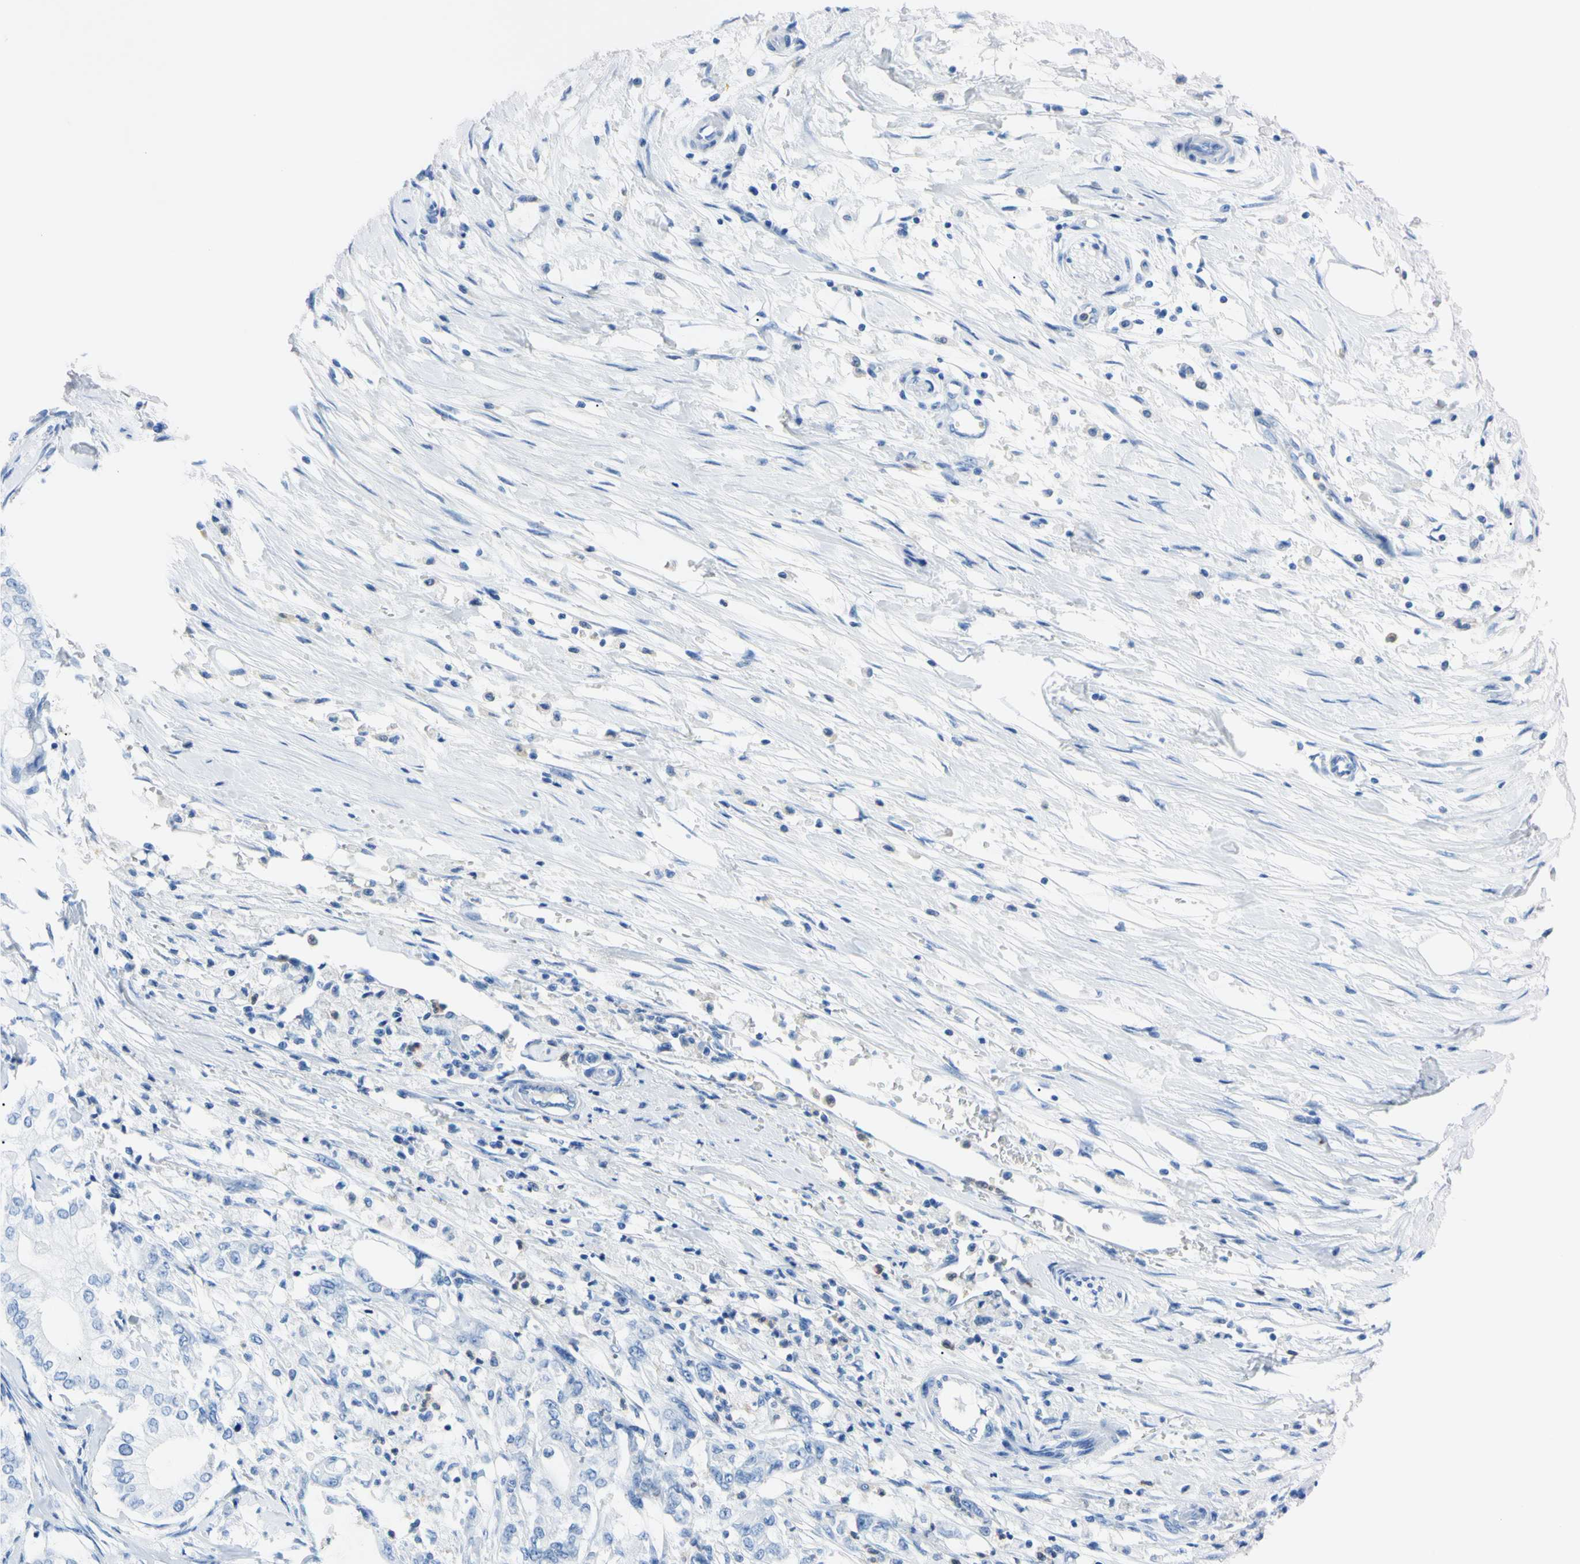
{"staining": {"intensity": "negative", "quantity": "none", "location": "none"}, "tissue": "pancreatic cancer", "cell_type": "Tumor cells", "image_type": "cancer", "snomed": [{"axis": "morphology", "description": "Adenocarcinoma, NOS"}, {"axis": "topography", "description": "Pancreas"}], "caption": "DAB immunohistochemical staining of pancreatic cancer shows no significant positivity in tumor cells. (DAB (3,3'-diaminobenzidine) IHC with hematoxylin counter stain).", "gene": "NCF4", "patient": {"sex": "male", "age": 70}}